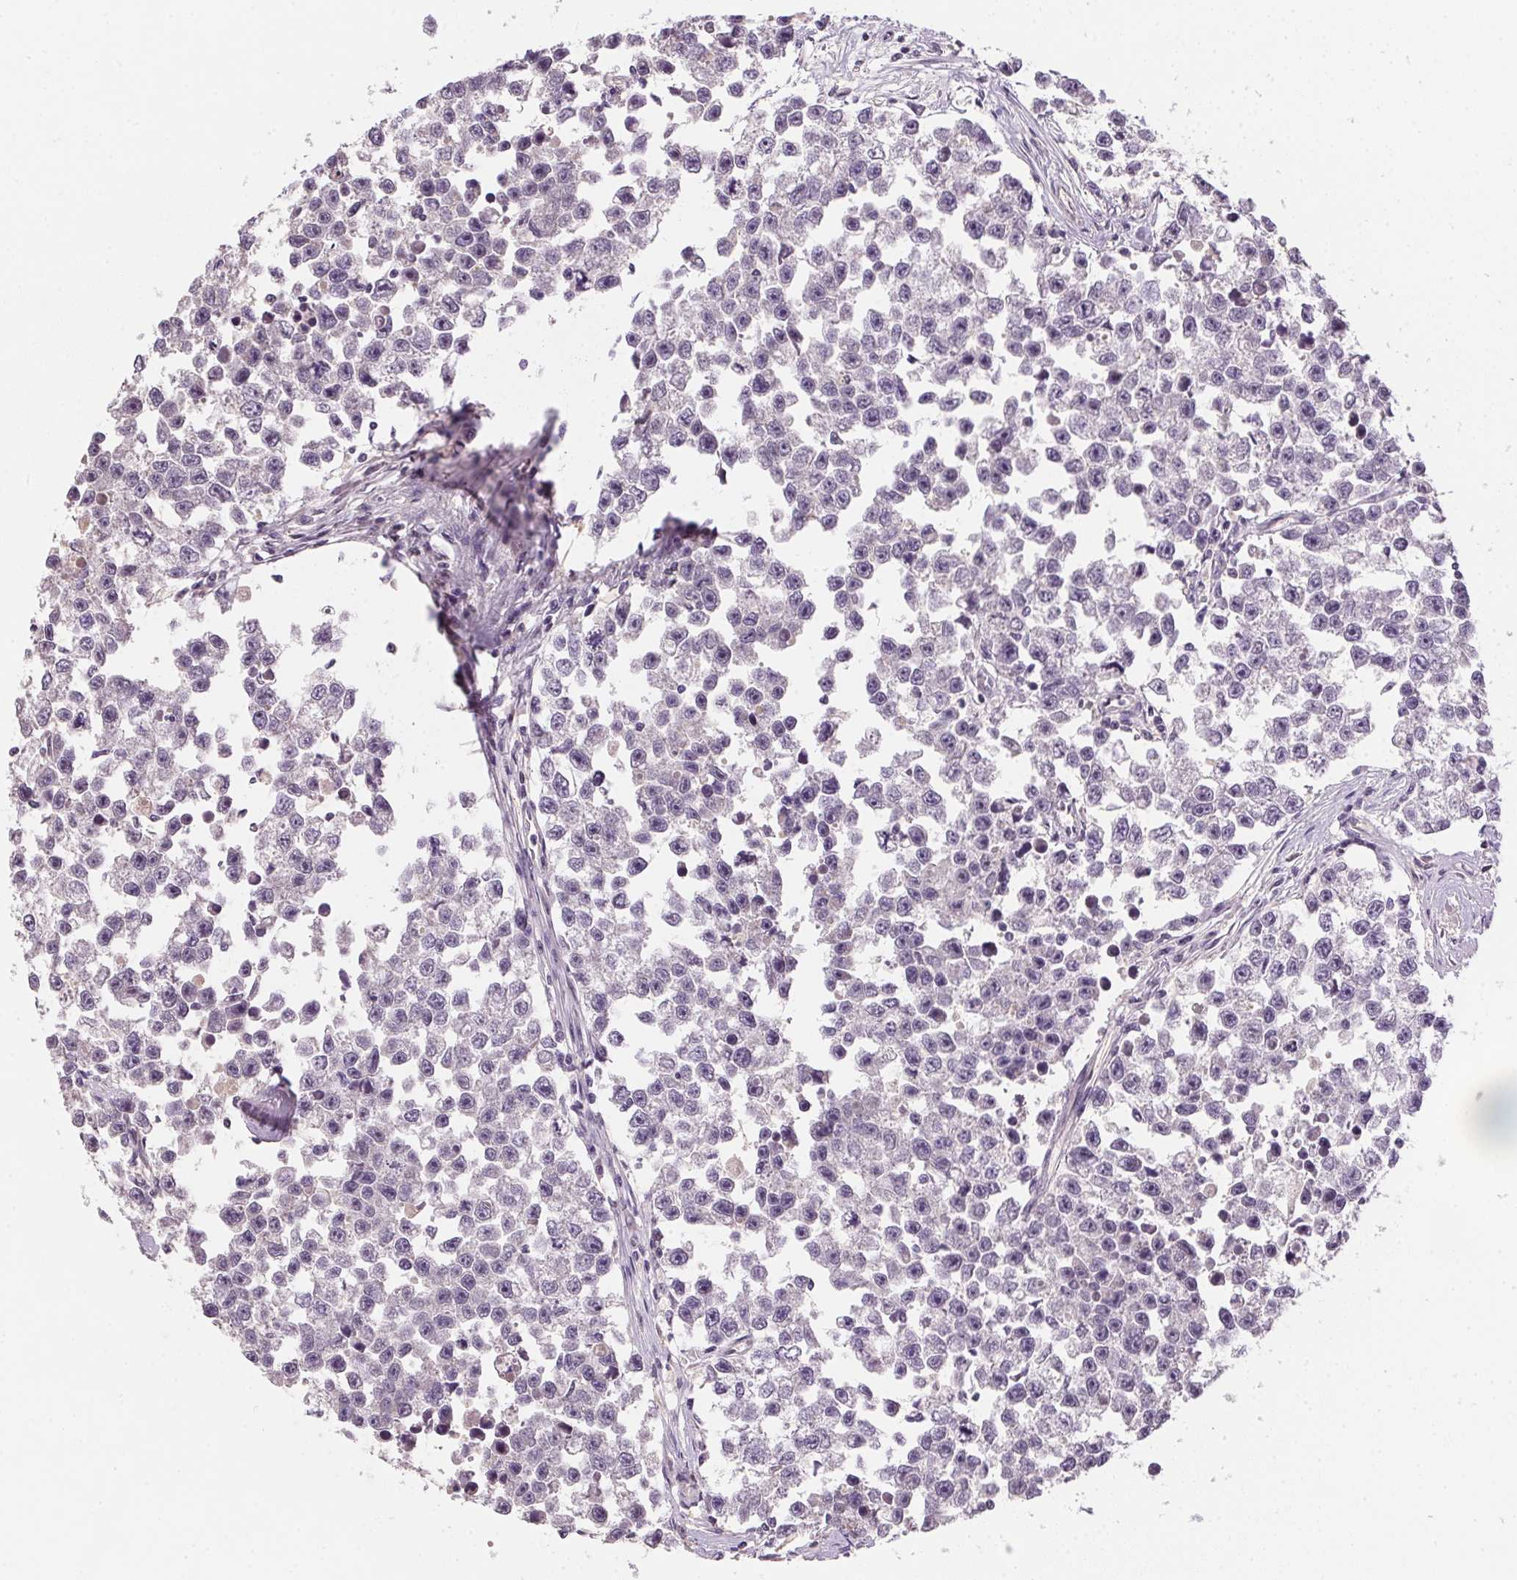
{"staining": {"intensity": "negative", "quantity": "none", "location": "none"}, "tissue": "testis cancer", "cell_type": "Tumor cells", "image_type": "cancer", "snomed": [{"axis": "morphology", "description": "Seminoma, NOS"}, {"axis": "topography", "description": "Testis"}], "caption": "Tumor cells are negative for protein expression in human seminoma (testis).", "gene": "ALDH8A1", "patient": {"sex": "male", "age": 26}}